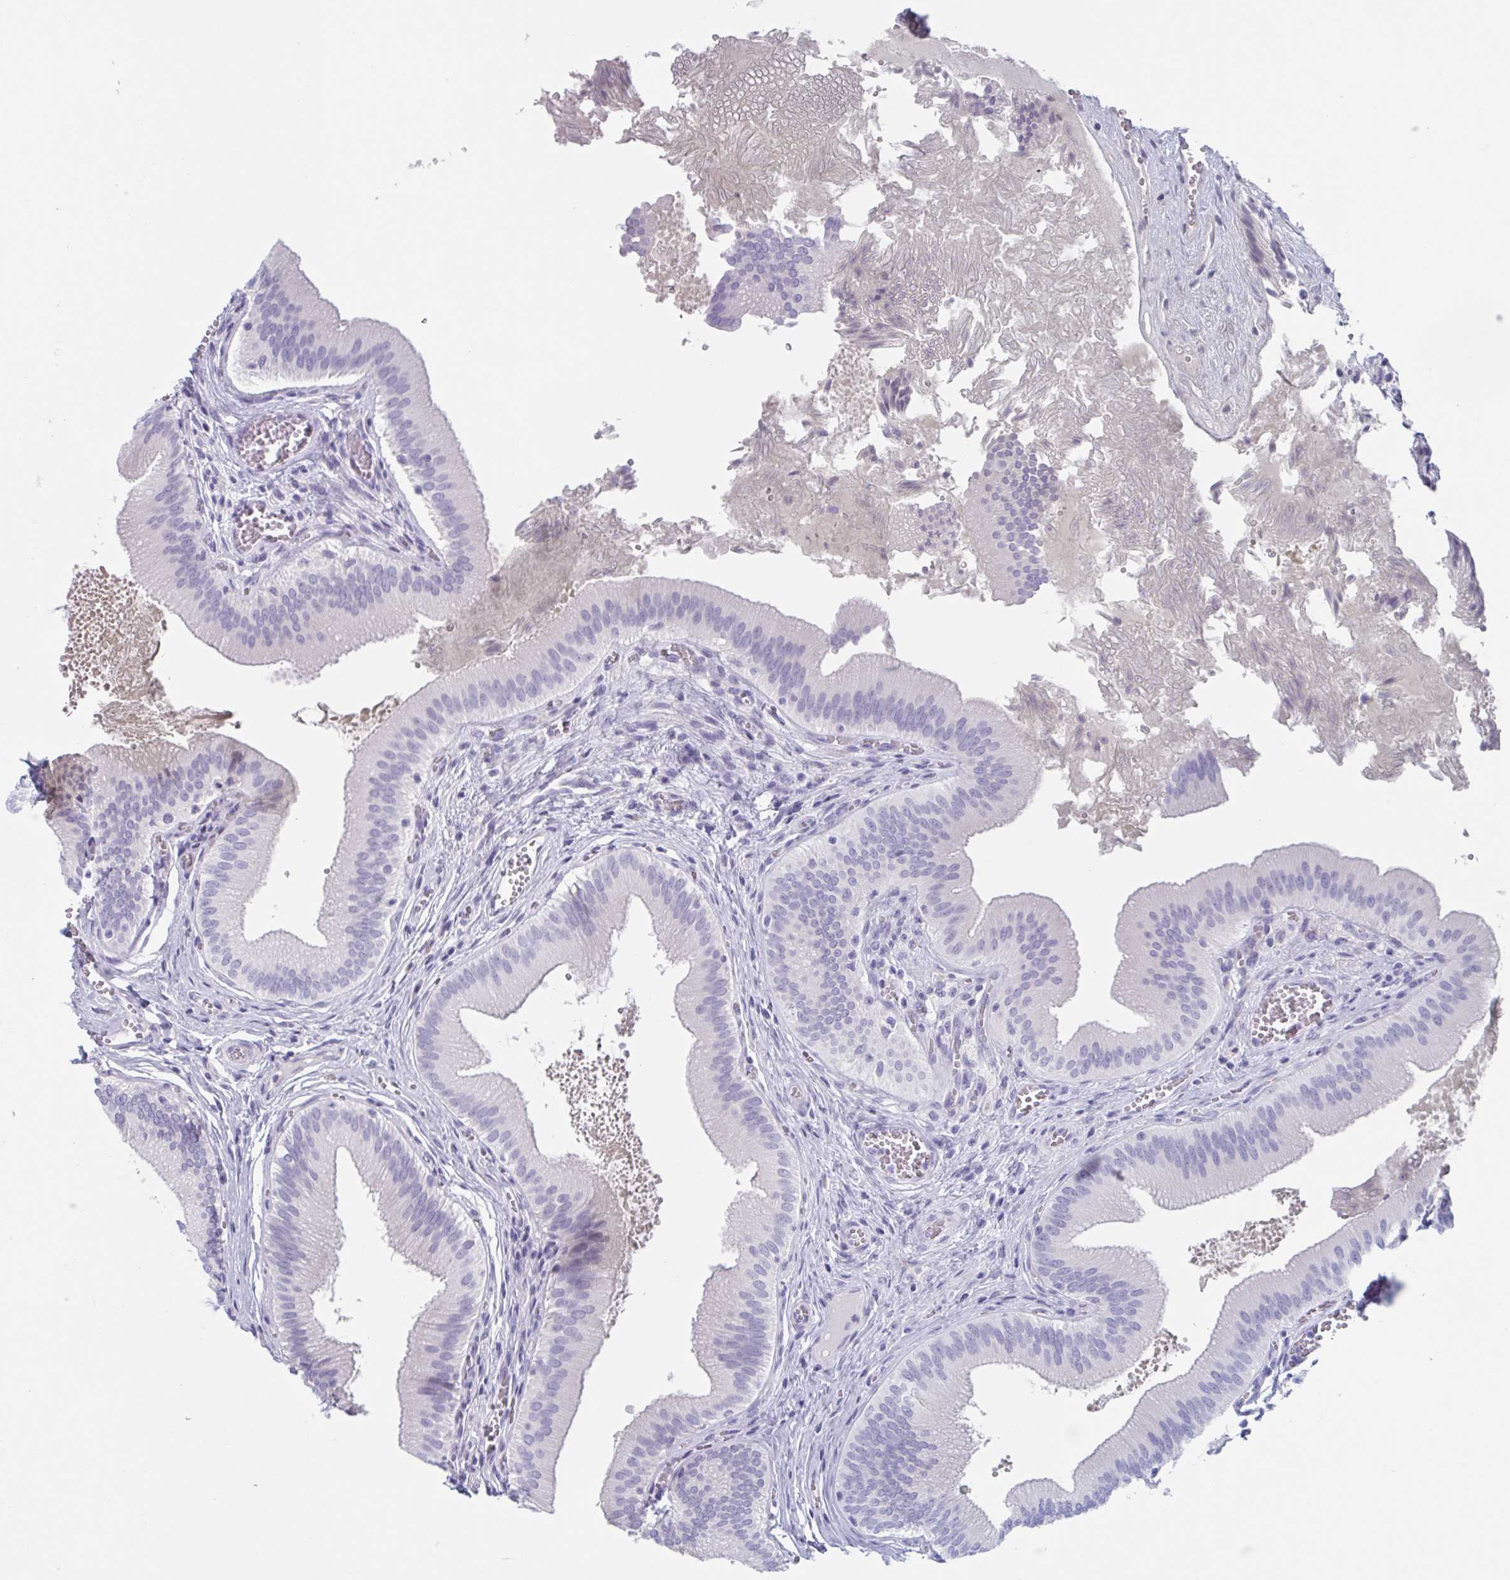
{"staining": {"intensity": "negative", "quantity": "none", "location": "none"}, "tissue": "gallbladder", "cell_type": "Glandular cells", "image_type": "normal", "snomed": [{"axis": "morphology", "description": "Normal tissue, NOS"}, {"axis": "topography", "description": "Gallbladder"}], "caption": "This is an IHC histopathology image of benign human gallbladder. There is no positivity in glandular cells.", "gene": "HSD11B2", "patient": {"sex": "male", "age": 17}}